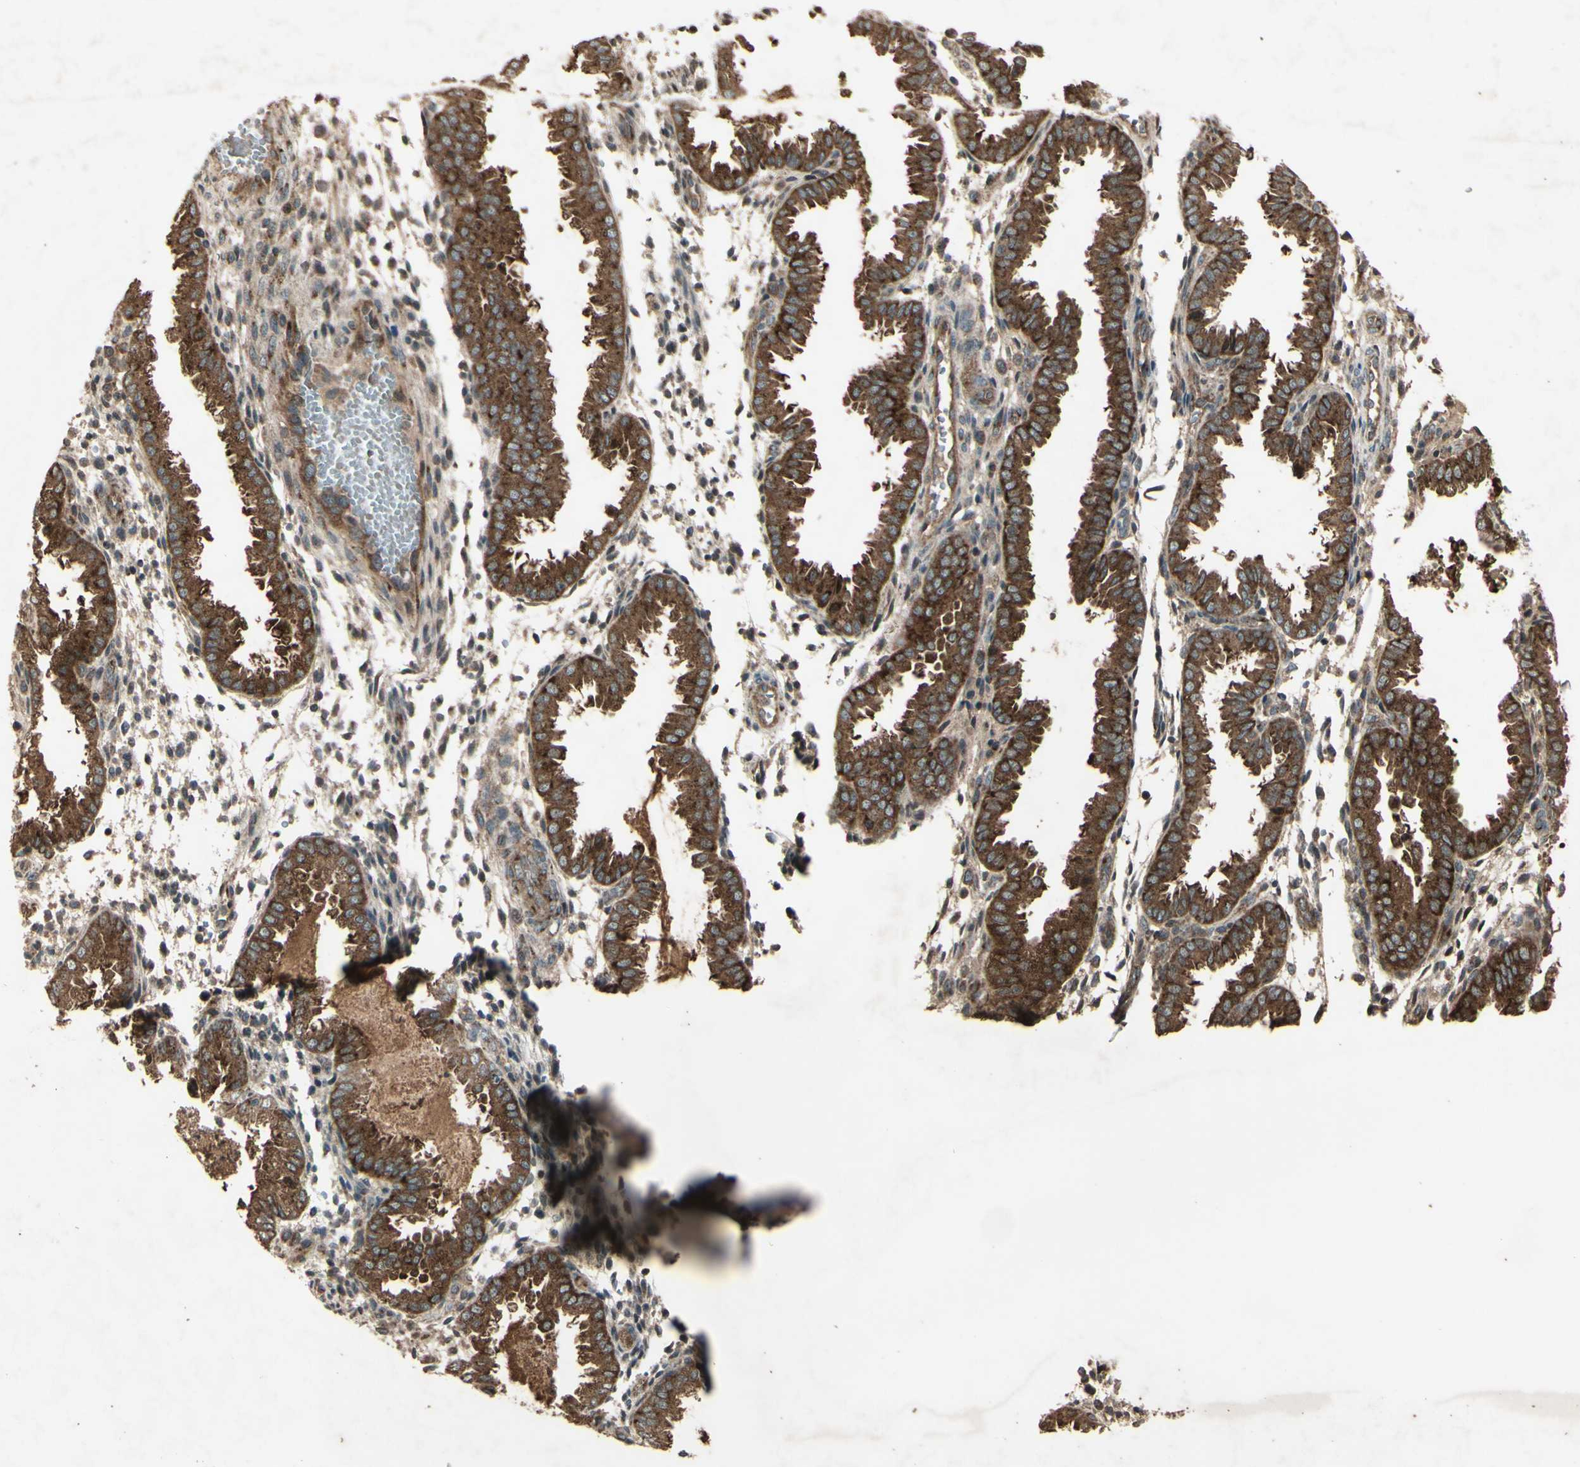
{"staining": {"intensity": "moderate", "quantity": ">75%", "location": "cytoplasmic/membranous"}, "tissue": "endometrium", "cell_type": "Cells in endometrial stroma", "image_type": "normal", "snomed": [{"axis": "morphology", "description": "Normal tissue, NOS"}, {"axis": "topography", "description": "Endometrium"}], "caption": "This is a photomicrograph of immunohistochemistry staining of unremarkable endometrium, which shows moderate positivity in the cytoplasmic/membranous of cells in endometrial stroma.", "gene": "AP1G1", "patient": {"sex": "female", "age": 33}}